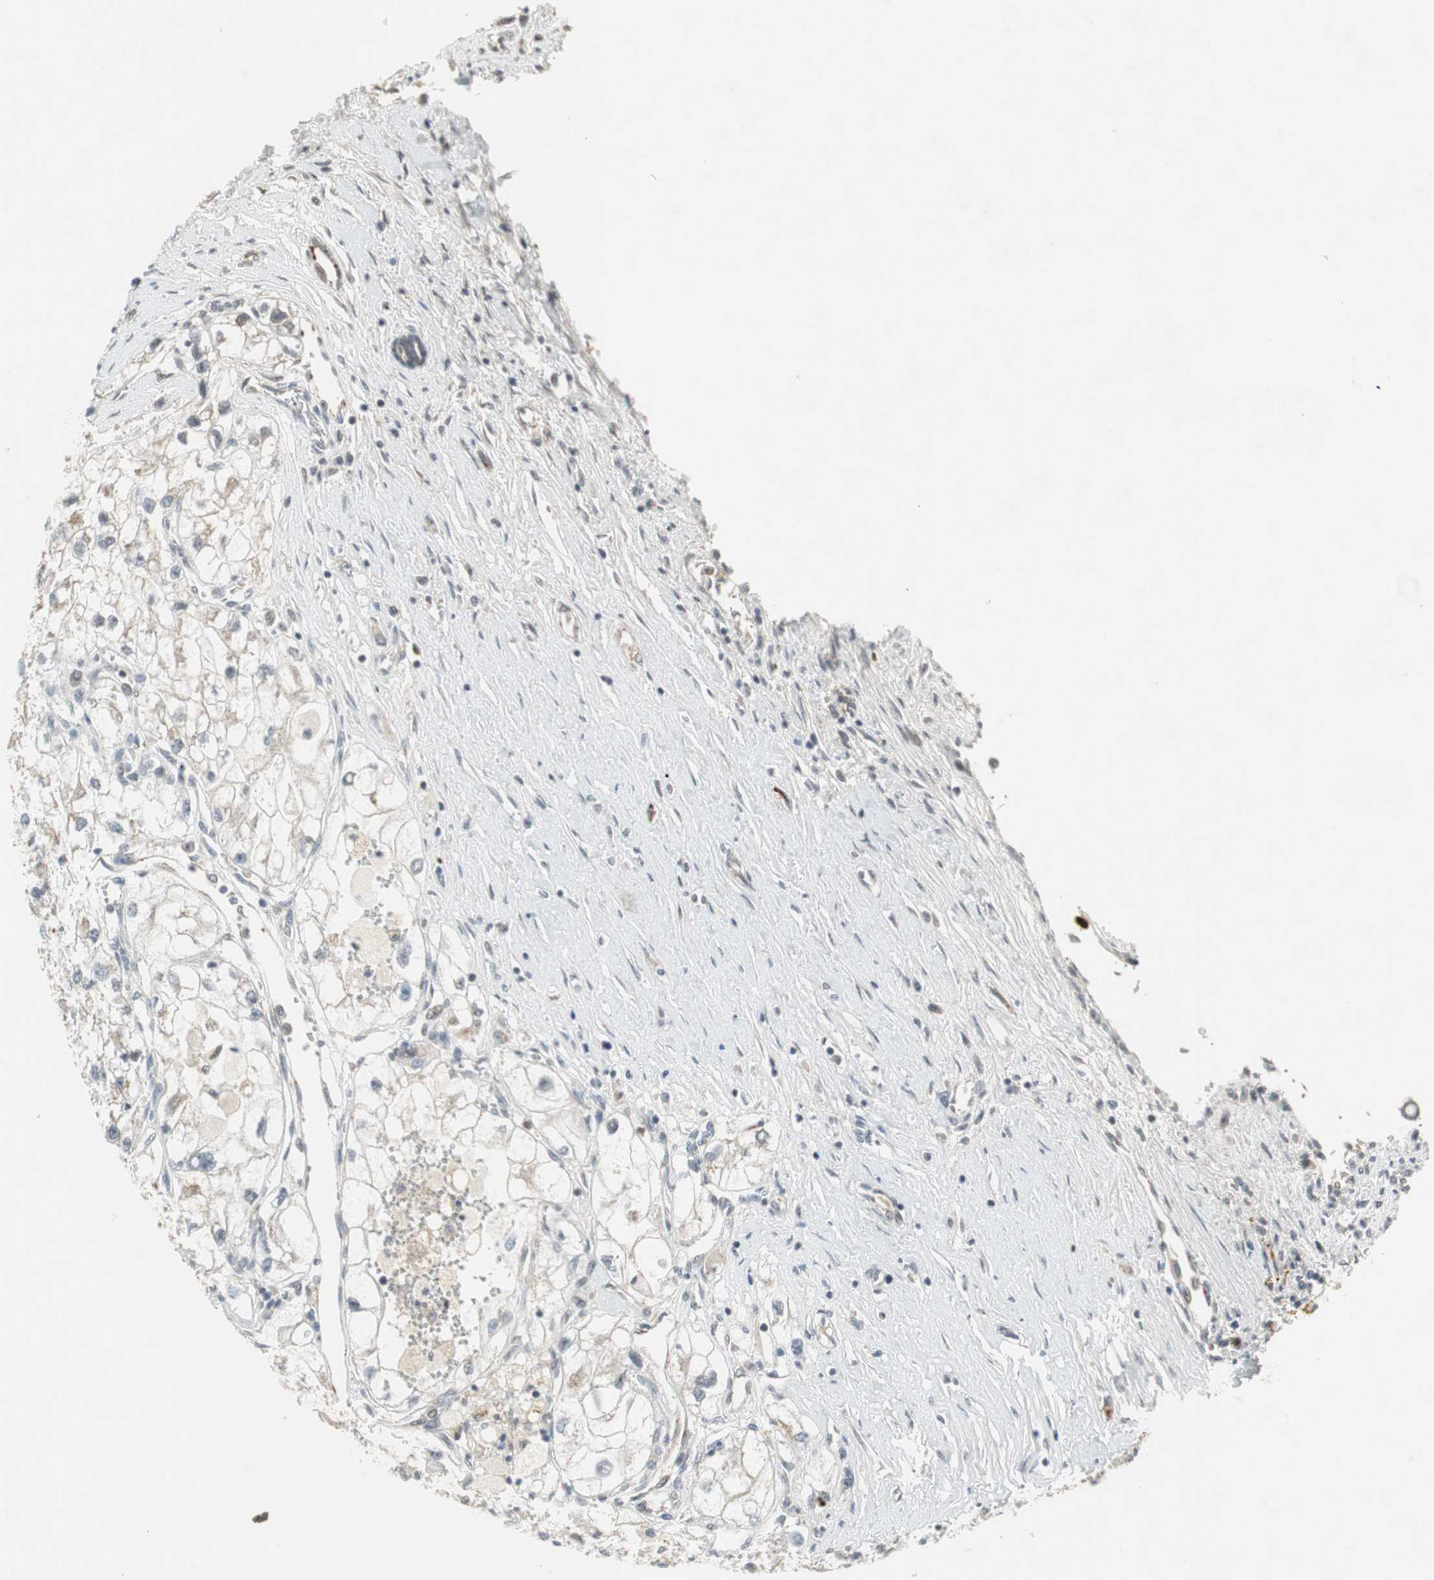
{"staining": {"intensity": "weak", "quantity": "<25%", "location": "cytoplasmic/membranous"}, "tissue": "renal cancer", "cell_type": "Tumor cells", "image_type": "cancer", "snomed": [{"axis": "morphology", "description": "Adenocarcinoma, NOS"}, {"axis": "topography", "description": "Kidney"}], "caption": "A high-resolution photomicrograph shows IHC staining of renal cancer (adenocarcinoma), which shows no significant staining in tumor cells. (Stains: DAB immunohistochemistry with hematoxylin counter stain, Microscopy: brightfield microscopy at high magnification).", "gene": "SNX4", "patient": {"sex": "female", "age": 70}}